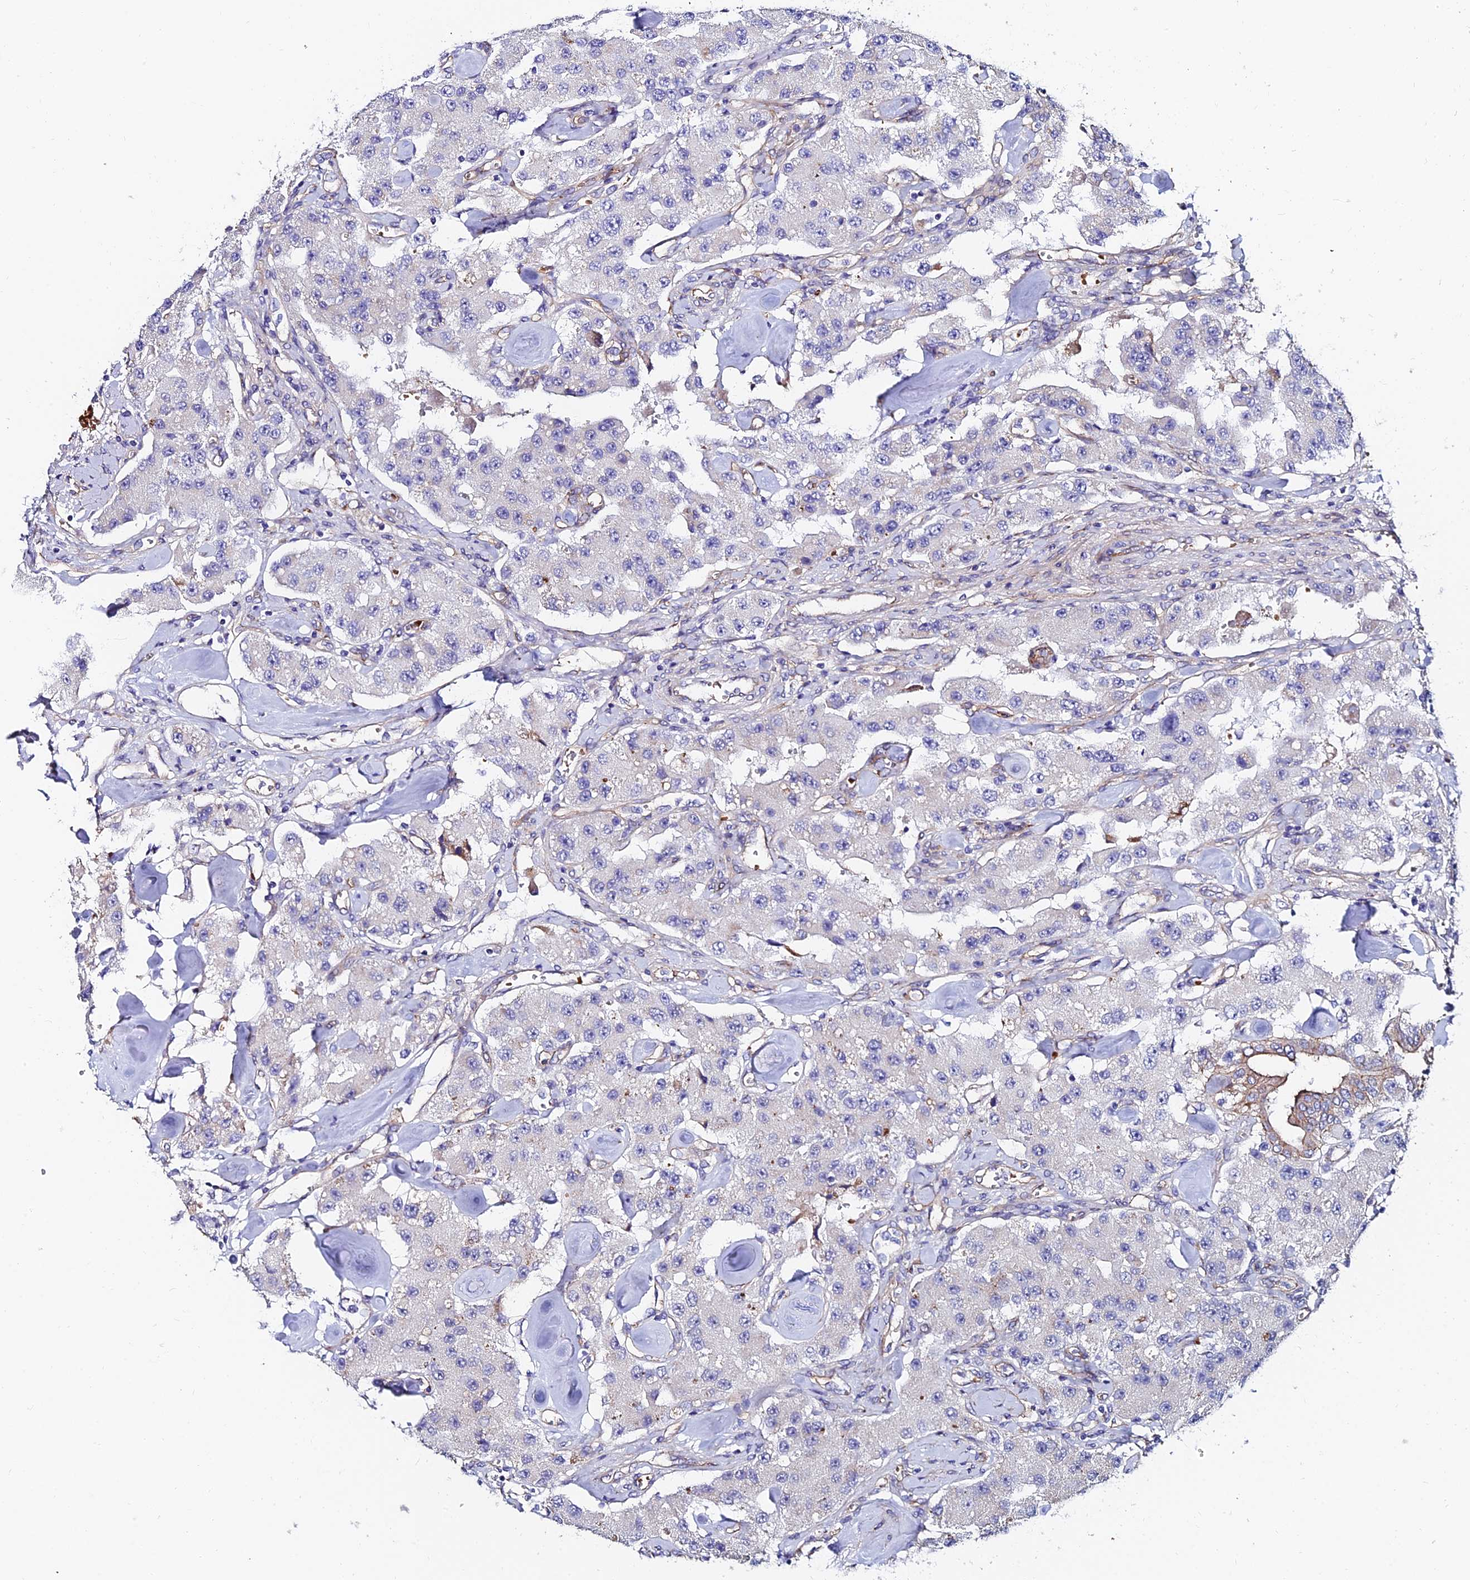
{"staining": {"intensity": "negative", "quantity": "none", "location": "none"}, "tissue": "carcinoid", "cell_type": "Tumor cells", "image_type": "cancer", "snomed": [{"axis": "morphology", "description": "Carcinoid, malignant, NOS"}, {"axis": "topography", "description": "Pancreas"}], "caption": "The immunohistochemistry (IHC) image has no significant staining in tumor cells of carcinoid tissue. (IHC, brightfield microscopy, high magnification).", "gene": "ADGRF3", "patient": {"sex": "male", "age": 41}}